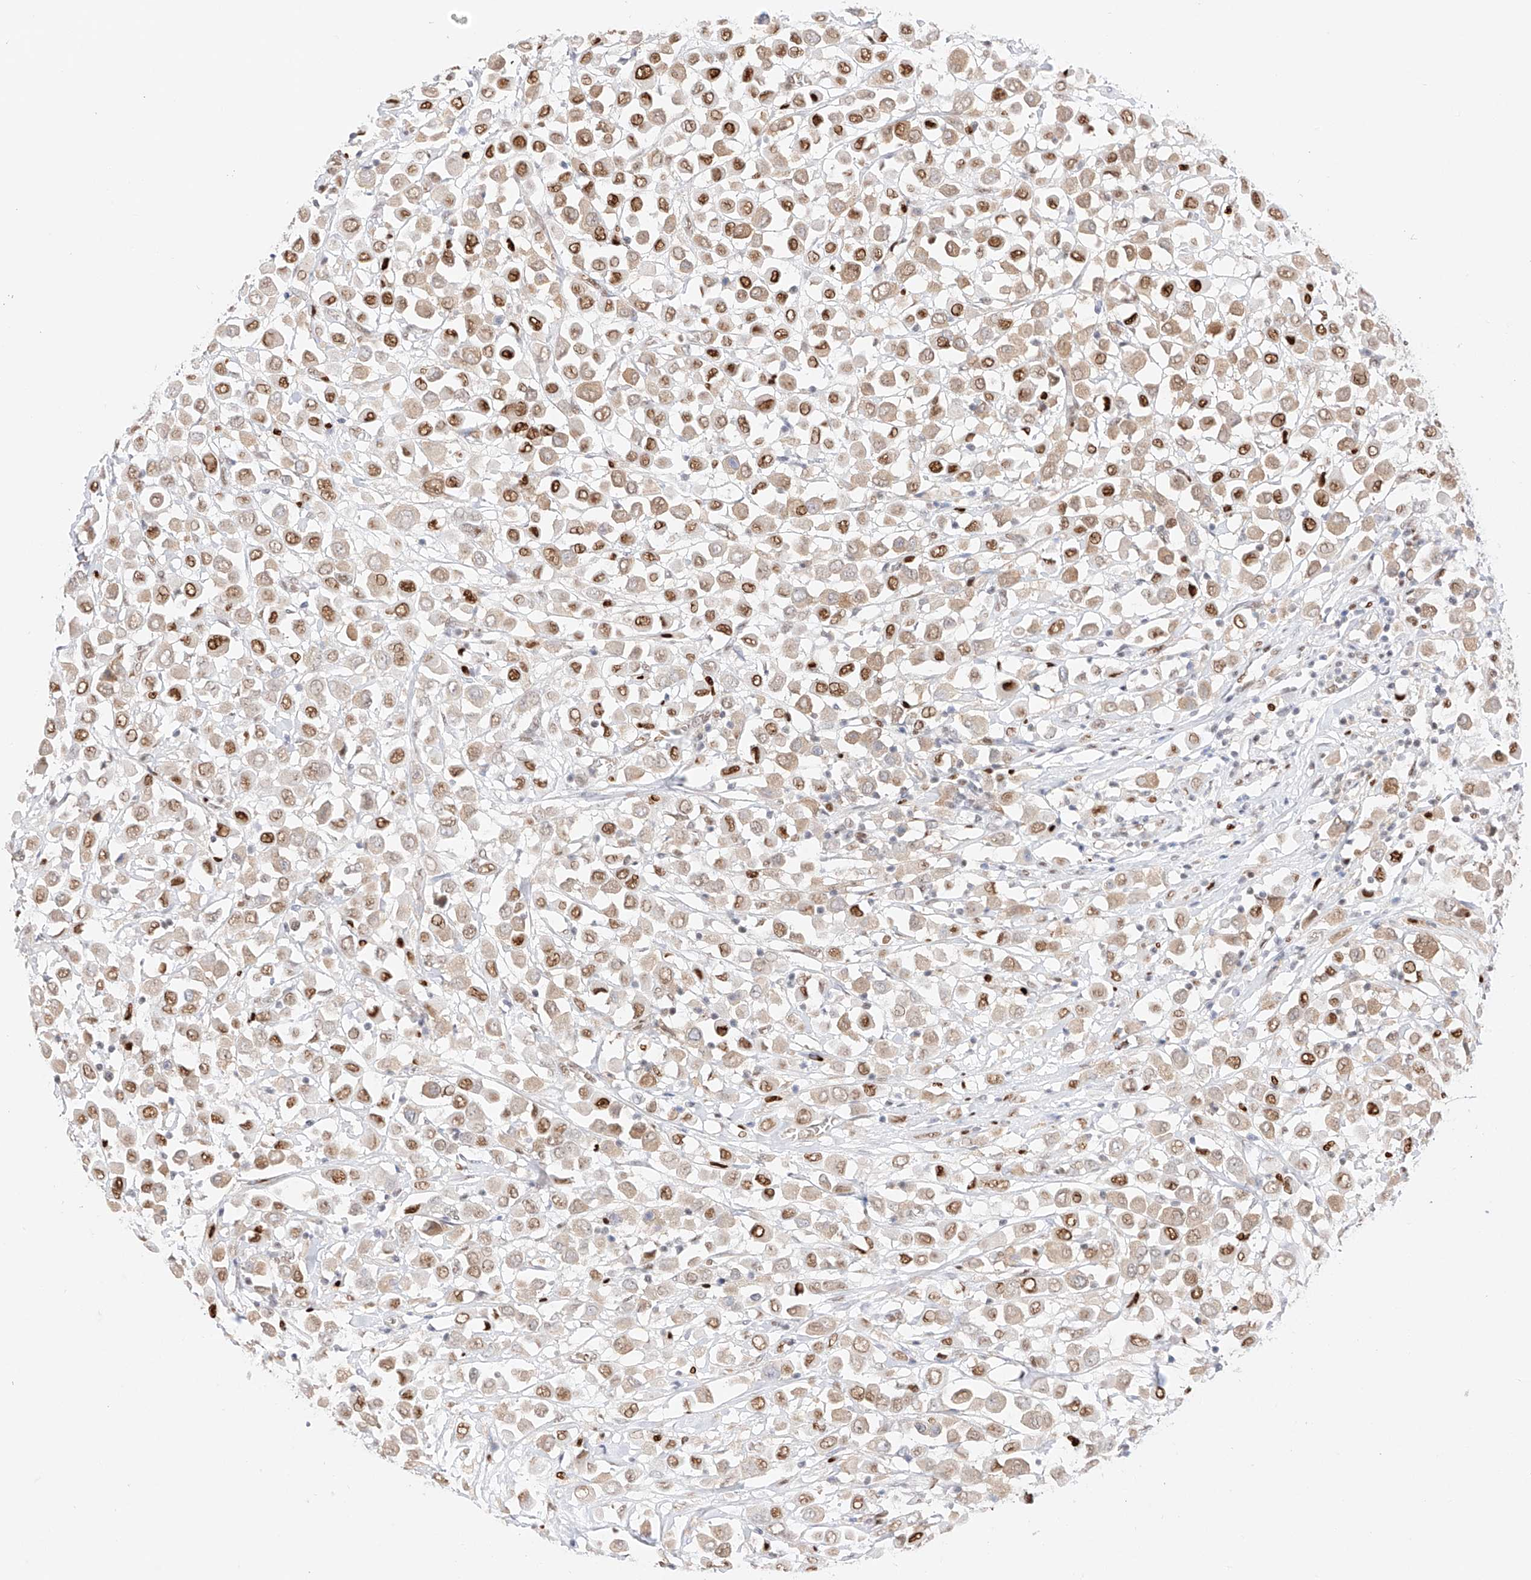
{"staining": {"intensity": "moderate", "quantity": ">75%", "location": "nuclear"}, "tissue": "breast cancer", "cell_type": "Tumor cells", "image_type": "cancer", "snomed": [{"axis": "morphology", "description": "Duct carcinoma"}, {"axis": "topography", "description": "Breast"}], "caption": "A photomicrograph showing moderate nuclear expression in approximately >75% of tumor cells in invasive ductal carcinoma (breast), as visualized by brown immunohistochemical staining.", "gene": "APIP", "patient": {"sex": "female", "age": 61}}